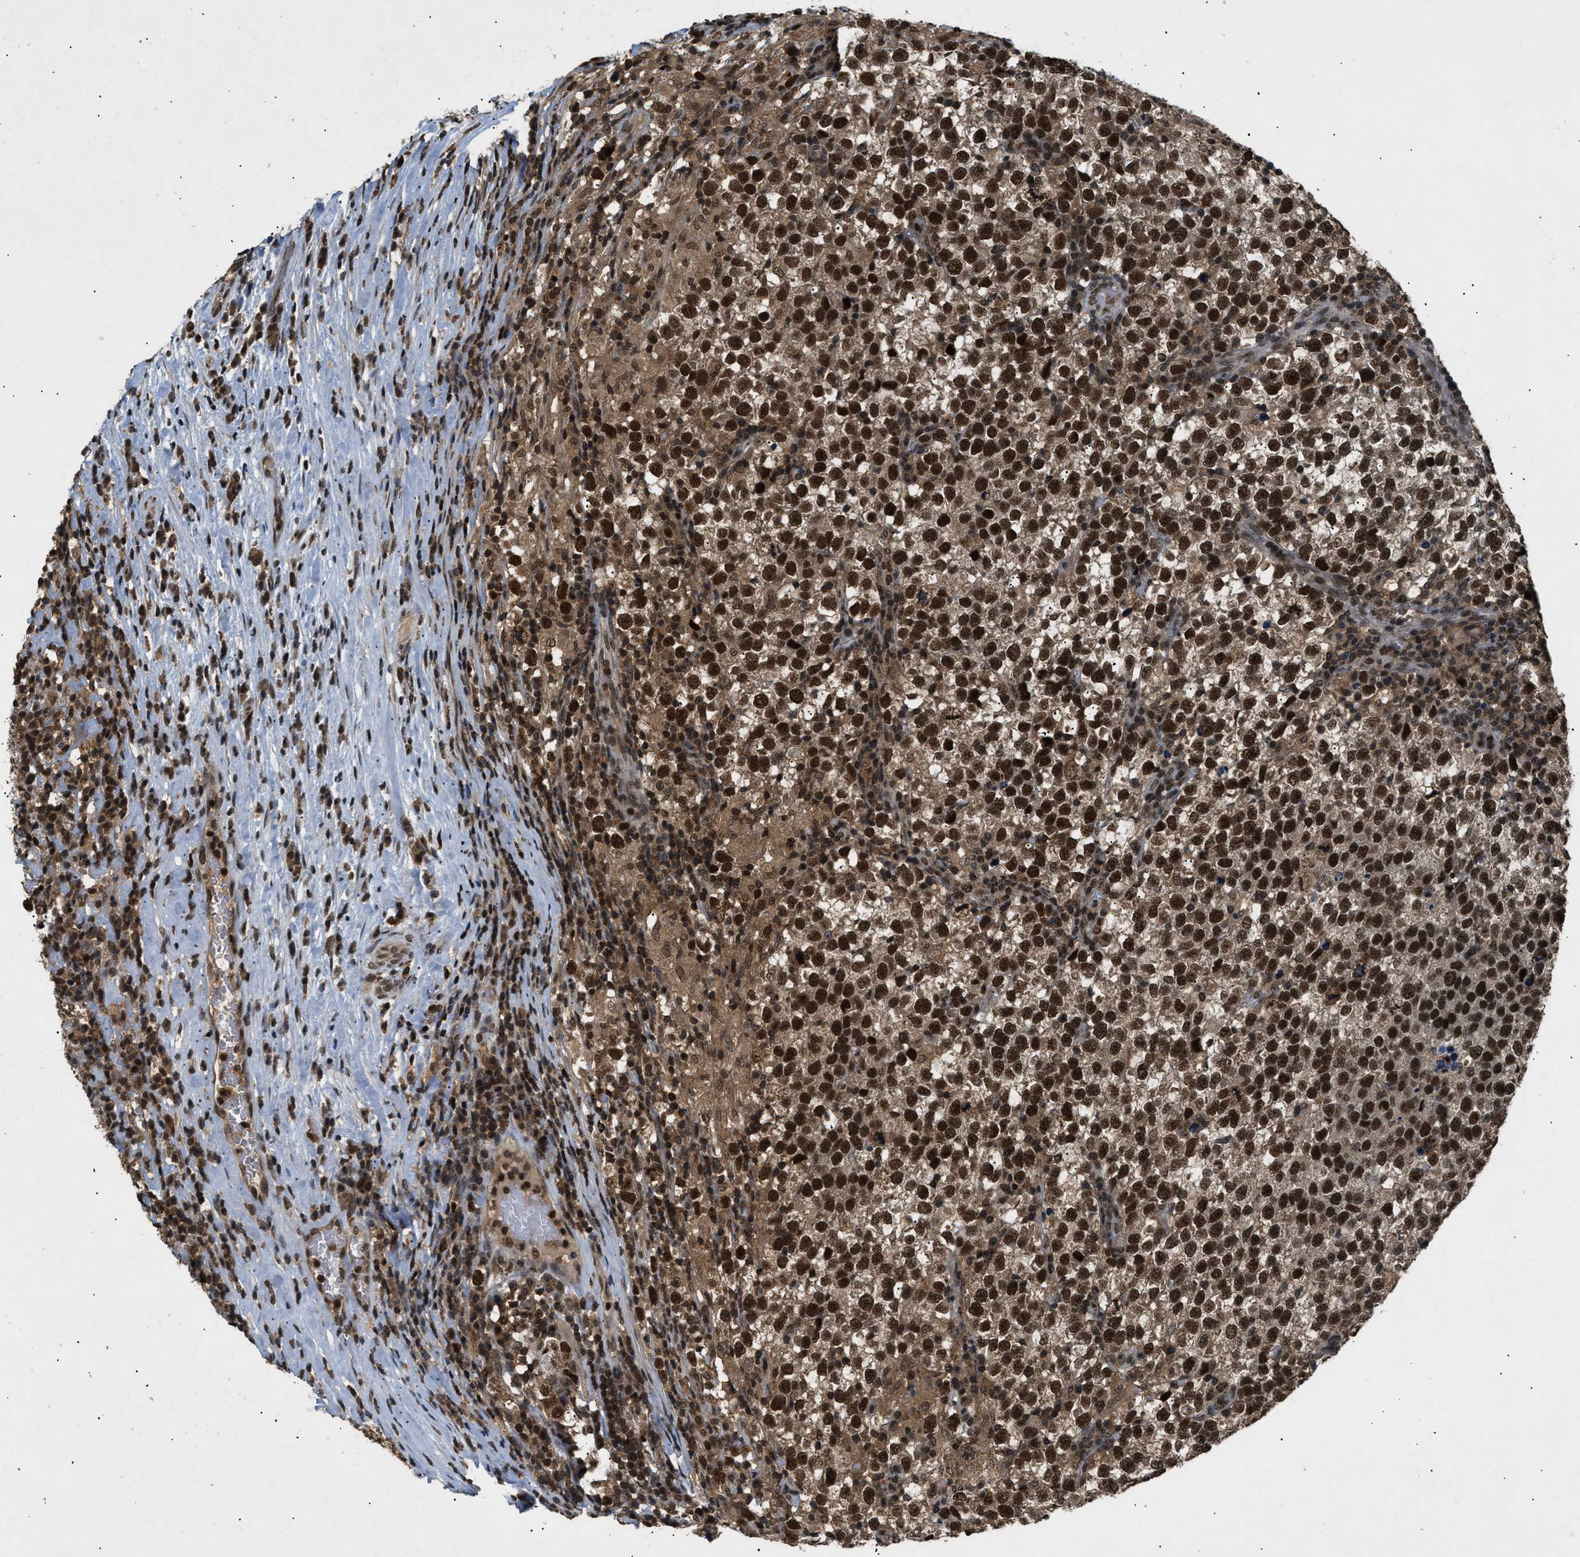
{"staining": {"intensity": "strong", "quantity": ">75%", "location": "cytoplasmic/membranous,nuclear"}, "tissue": "testis cancer", "cell_type": "Tumor cells", "image_type": "cancer", "snomed": [{"axis": "morphology", "description": "Normal tissue, NOS"}, {"axis": "morphology", "description": "Seminoma, NOS"}, {"axis": "topography", "description": "Testis"}], "caption": "The photomicrograph reveals immunohistochemical staining of seminoma (testis). There is strong cytoplasmic/membranous and nuclear staining is appreciated in about >75% of tumor cells. The staining was performed using DAB to visualize the protein expression in brown, while the nuclei were stained in blue with hematoxylin (Magnification: 20x).", "gene": "RBM5", "patient": {"sex": "male", "age": 43}}